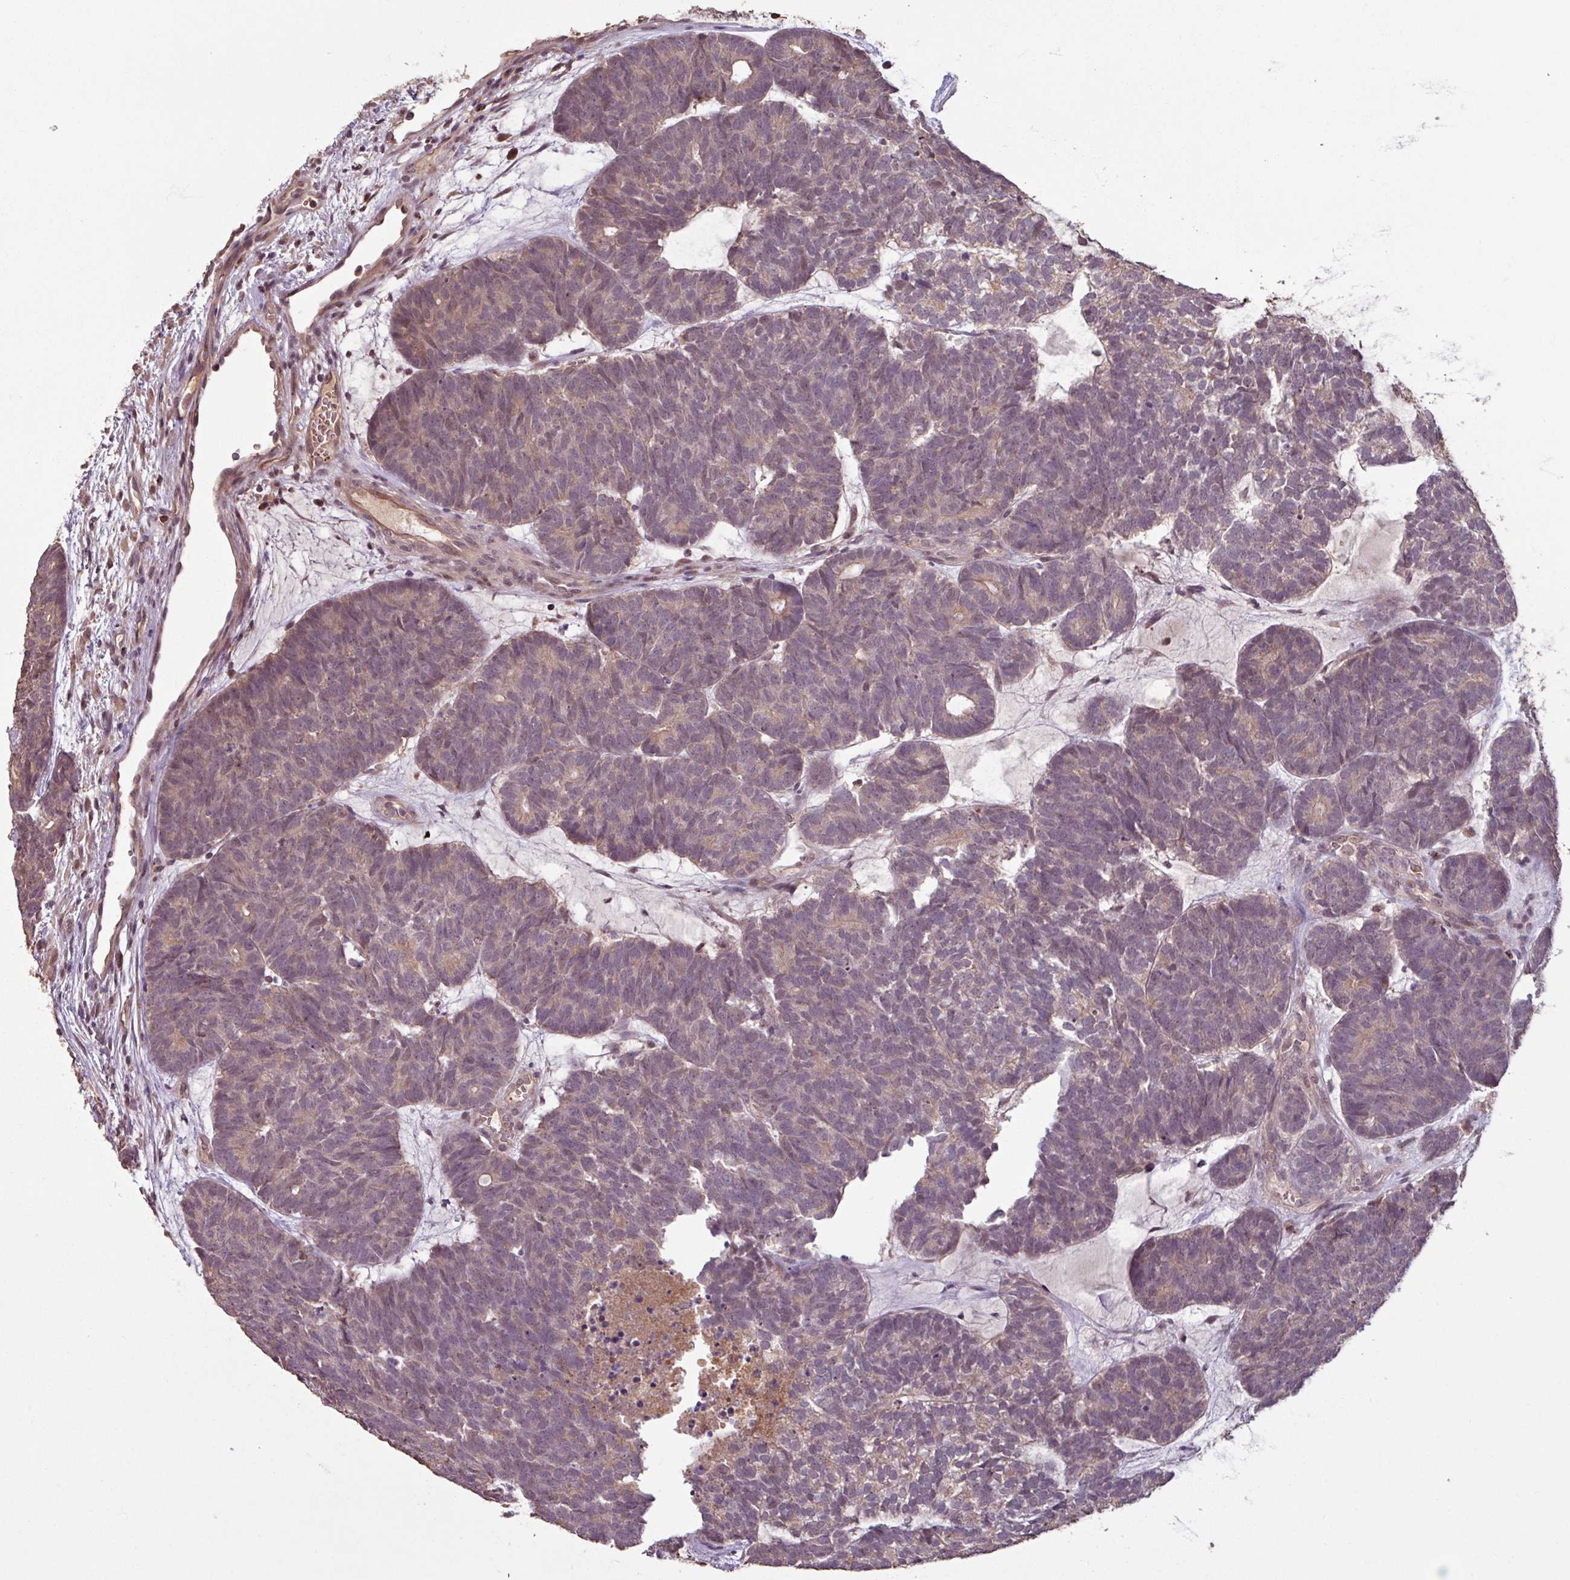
{"staining": {"intensity": "weak", "quantity": "25%-75%", "location": "cytoplasmic/membranous"}, "tissue": "head and neck cancer", "cell_type": "Tumor cells", "image_type": "cancer", "snomed": [{"axis": "morphology", "description": "Adenocarcinoma, NOS"}, {"axis": "topography", "description": "Head-Neck"}], "caption": "Head and neck cancer tissue demonstrates weak cytoplasmic/membranous positivity in approximately 25%-75% of tumor cells The staining is performed using DAB brown chromogen to label protein expression. The nuclei are counter-stained blue using hematoxylin.", "gene": "OR6B1", "patient": {"sex": "female", "age": 81}}